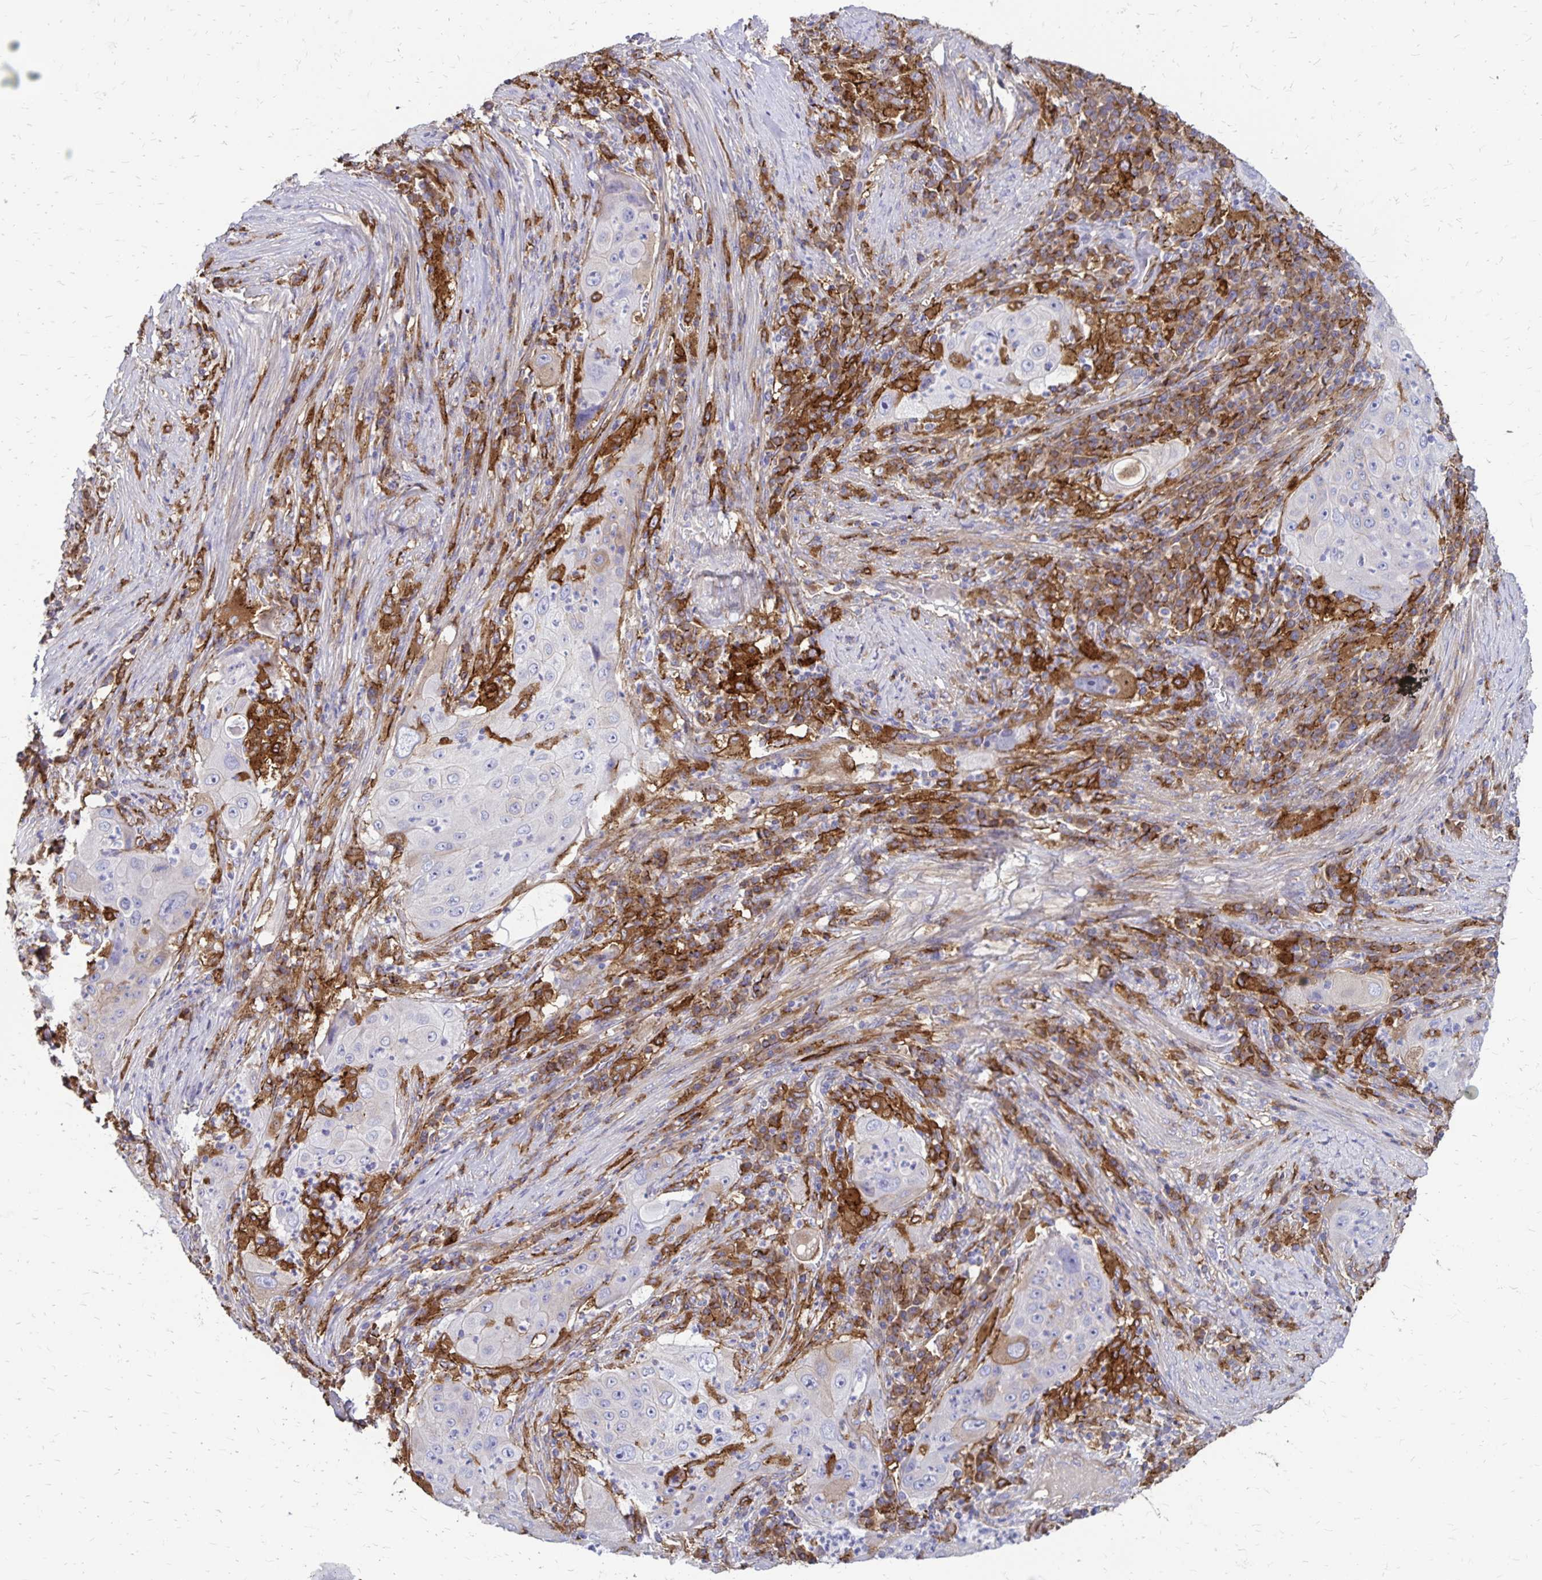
{"staining": {"intensity": "weak", "quantity": "<25%", "location": "cytoplasmic/membranous"}, "tissue": "lung cancer", "cell_type": "Tumor cells", "image_type": "cancer", "snomed": [{"axis": "morphology", "description": "Squamous cell carcinoma, NOS"}, {"axis": "topography", "description": "Lung"}], "caption": "DAB (3,3'-diaminobenzidine) immunohistochemical staining of human lung cancer (squamous cell carcinoma) displays no significant staining in tumor cells.", "gene": "TNS3", "patient": {"sex": "female", "age": 59}}